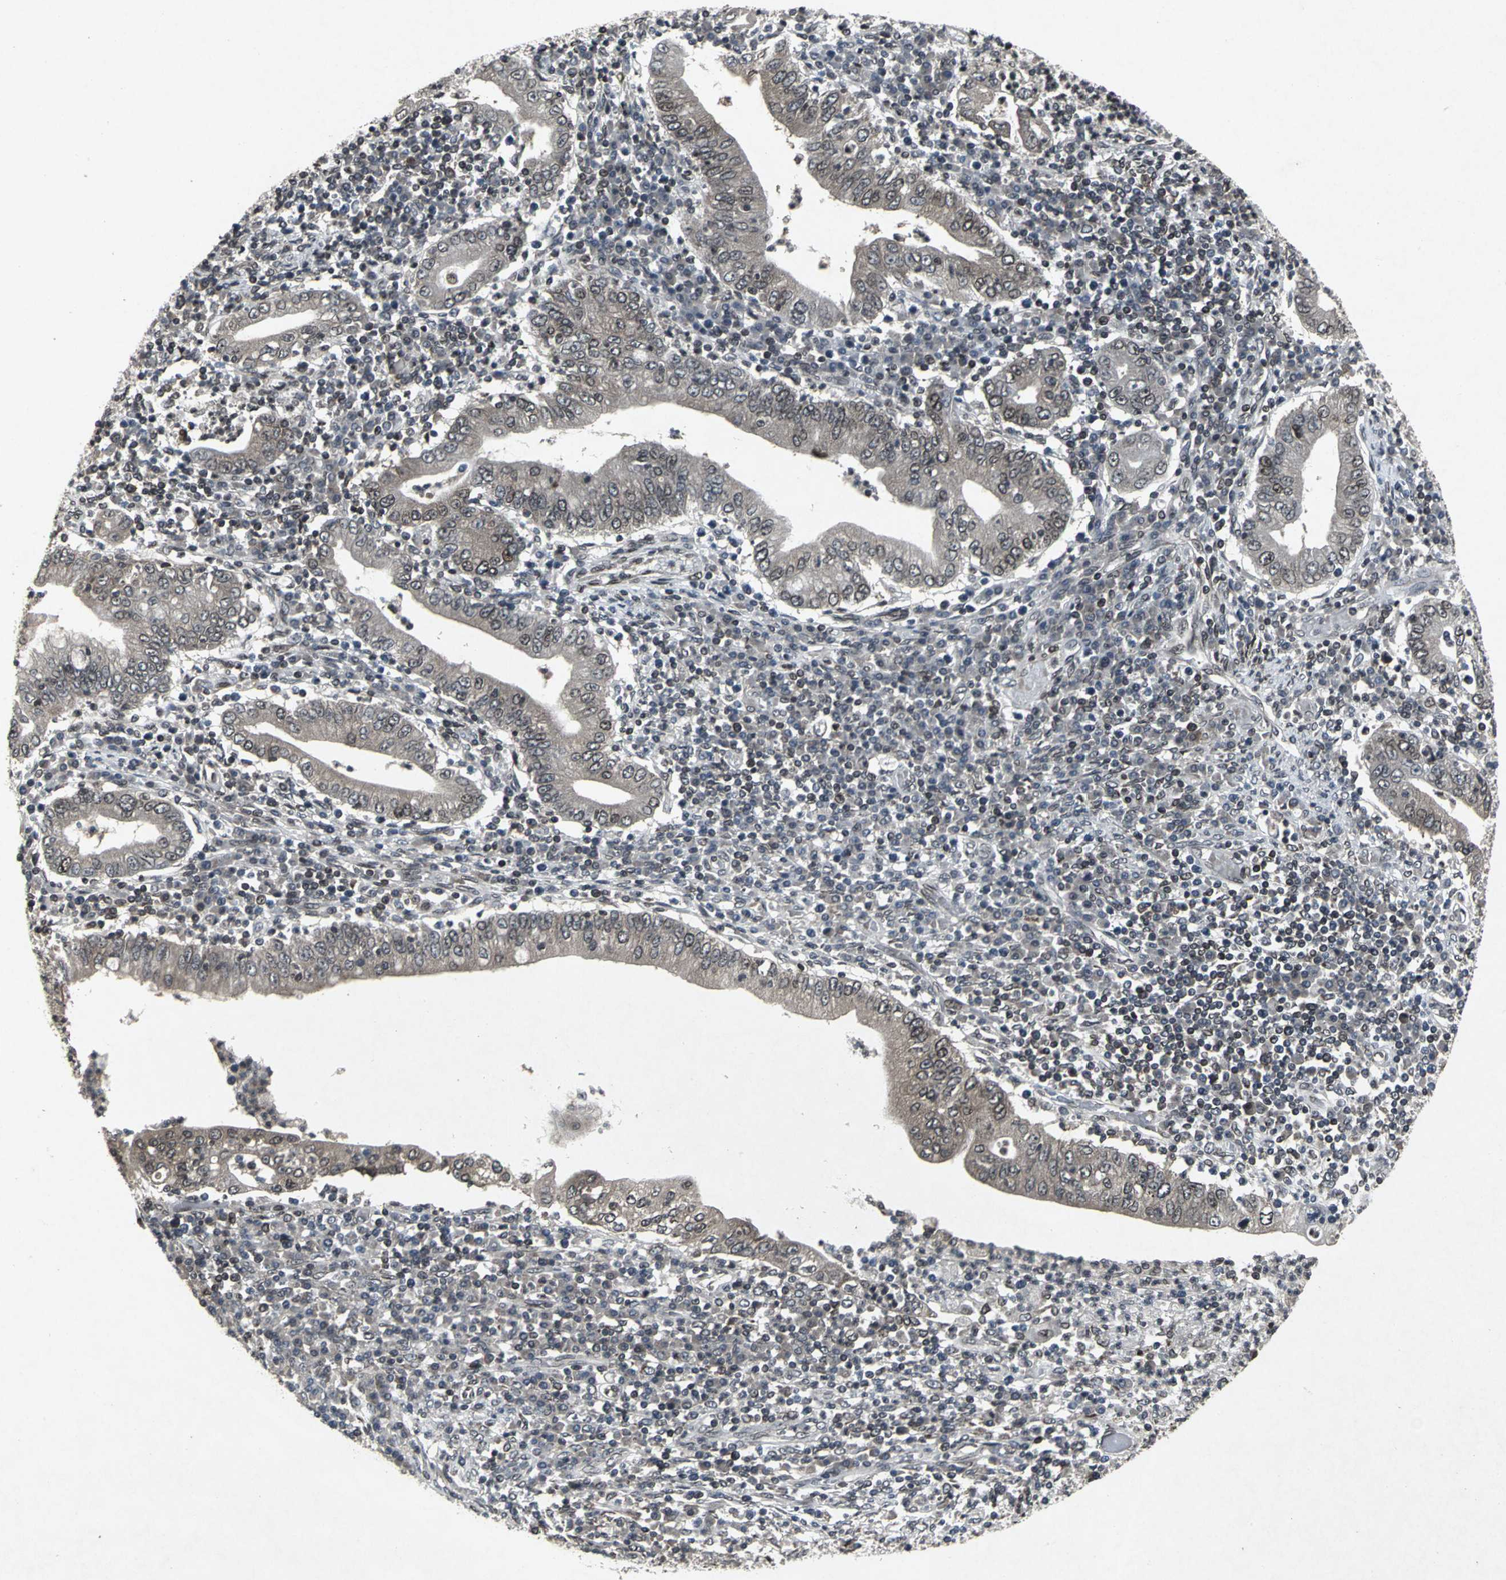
{"staining": {"intensity": "weak", "quantity": "25%-75%", "location": "cytoplasmic/membranous"}, "tissue": "stomach cancer", "cell_type": "Tumor cells", "image_type": "cancer", "snomed": [{"axis": "morphology", "description": "Normal tissue, NOS"}, {"axis": "morphology", "description": "Adenocarcinoma, NOS"}, {"axis": "topography", "description": "Esophagus"}, {"axis": "topography", "description": "Stomach, upper"}, {"axis": "topography", "description": "Peripheral nerve tissue"}], "caption": "Brown immunohistochemical staining in human adenocarcinoma (stomach) shows weak cytoplasmic/membranous positivity in about 25%-75% of tumor cells.", "gene": "SH2B3", "patient": {"sex": "male", "age": 62}}